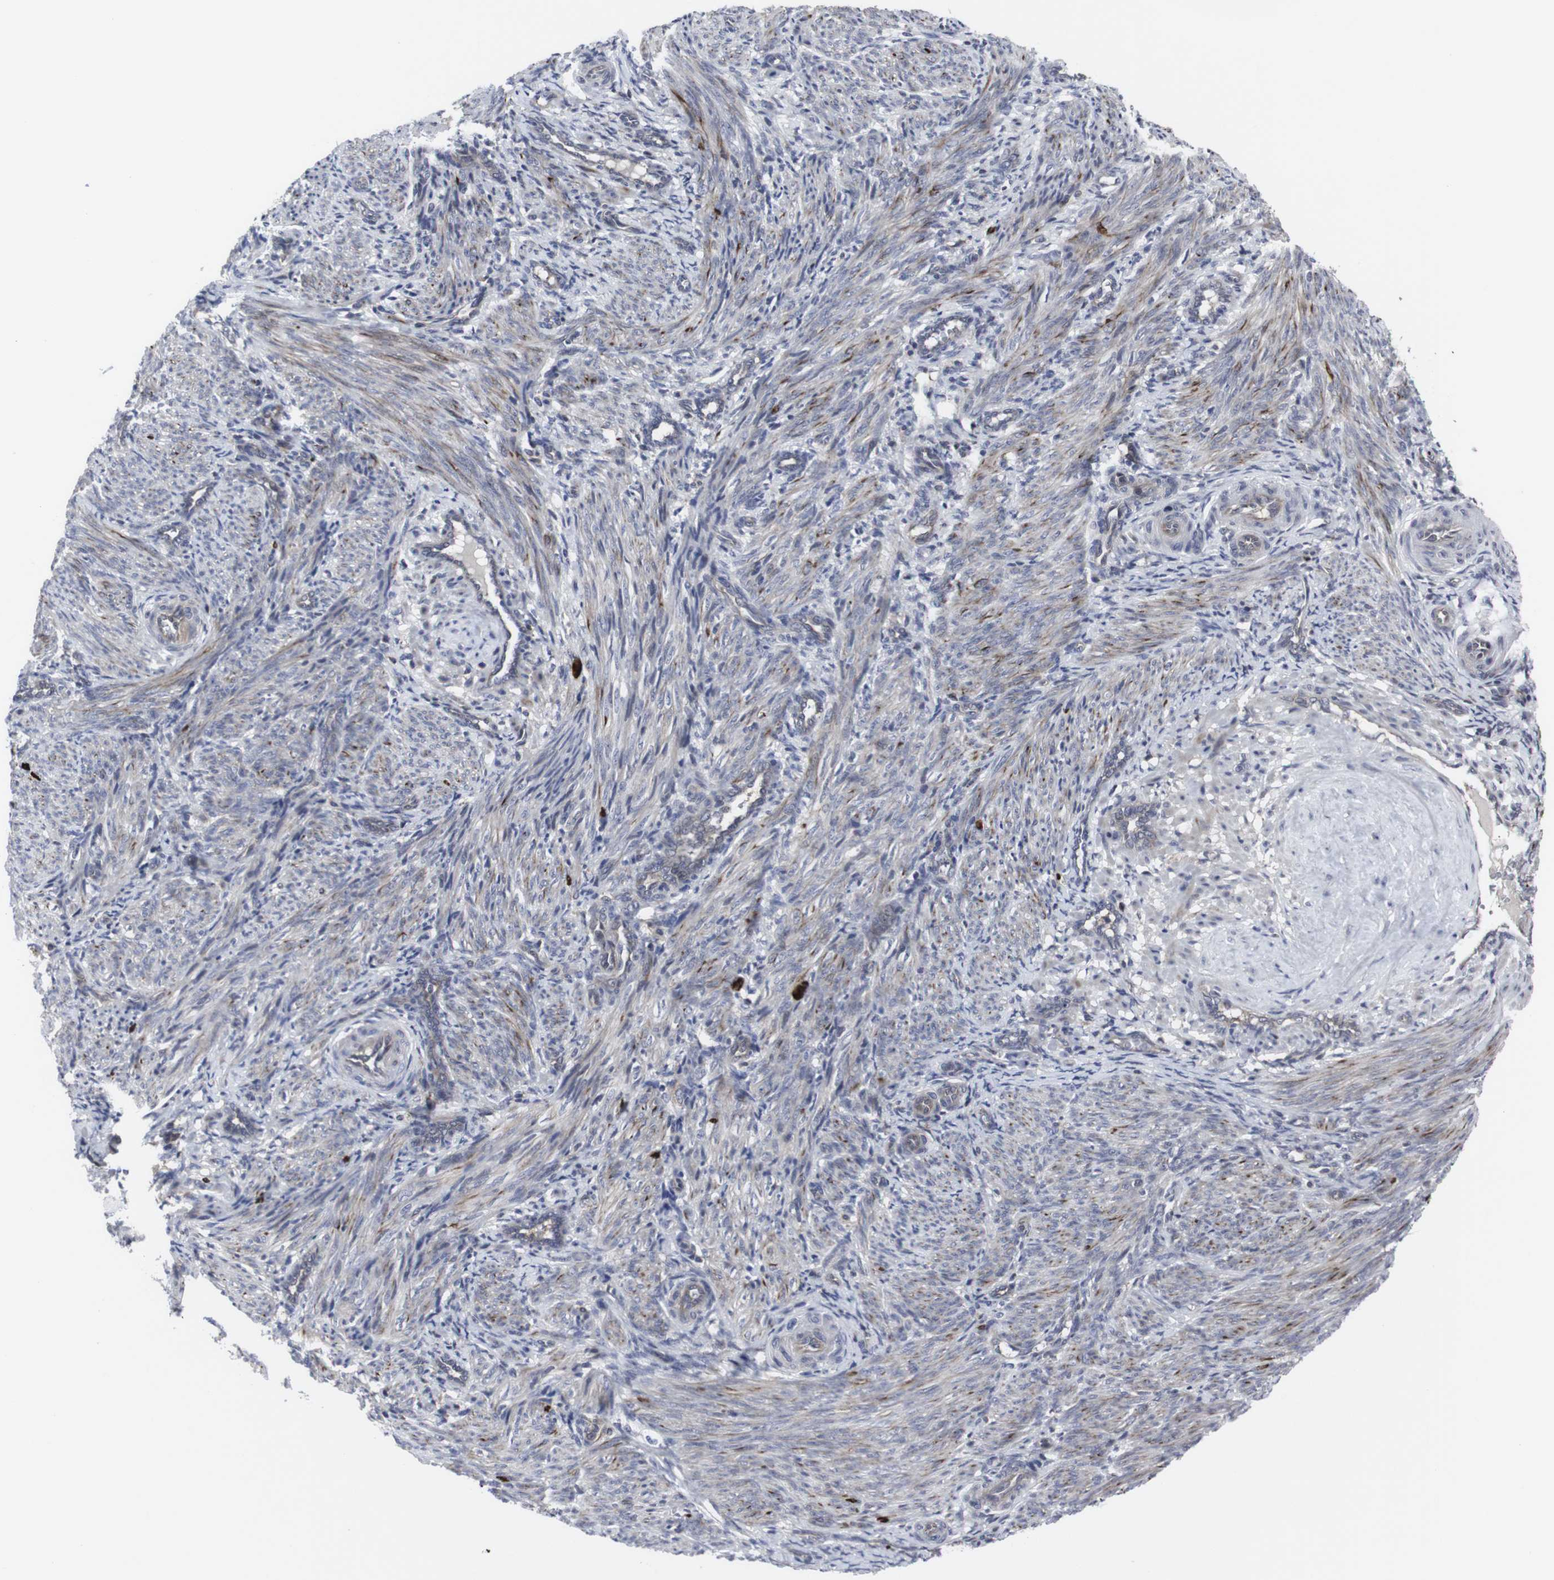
{"staining": {"intensity": "moderate", "quantity": ">75%", "location": "cytoplasmic/membranous"}, "tissue": "smooth muscle", "cell_type": "Smooth muscle cells", "image_type": "normal", "snomed": [{"axis": "morphology", "description": "Normal tissue, NOS"}, {"axis": "topography", "description": "Endometrium"}], "caption": "Protein expression analysis of normal human smooth muscle reveals moderate cytoplasmic/membranous positivity in about >75% of smooth muscle cells. Using DAB (3,3'-diaminobenzidine) (brown) and hematoxylin (blue) stains, captured at high magnification using brightfield microscopy.", "gene": "HPRT1", "patient": {"sex": "female", "age": 33}}